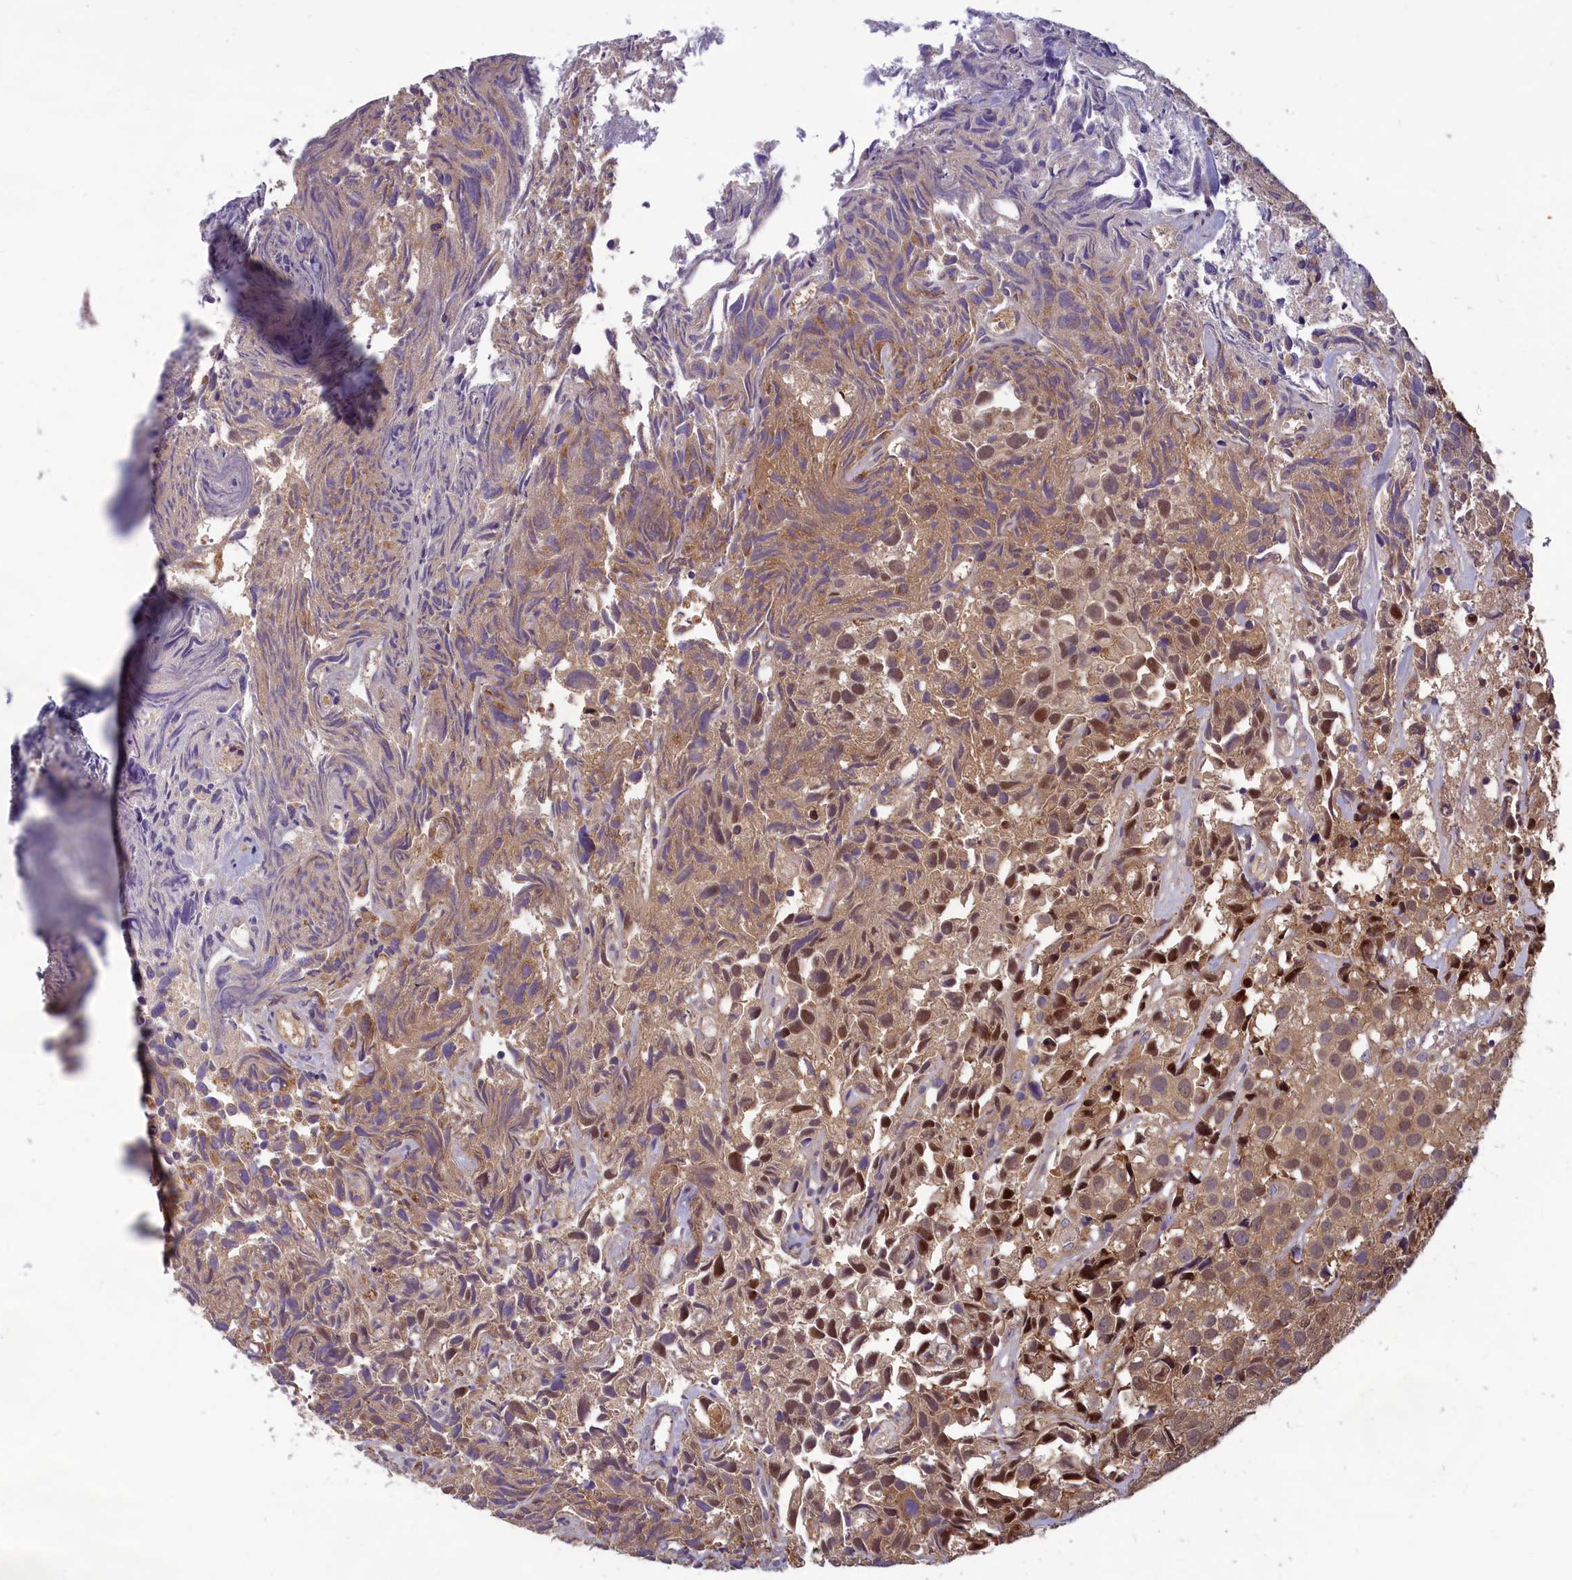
{"staining": {"intensity": "moderate", "quantity": "25%-75%", "location": "cytoplasmic/membranous,nuclear"}, "tissue": "urothelial cancer", "cell_type": "Tumor cells", "image_type": "cancer", "snomed": [{"axis": "morphology", "description": "Urothelial carcinoma, High grade"}, {"axis": "topography", "description": "Urinary bladder"}], "caption": "Urothelial cancer was stained to show a protein in brown. There is medium levels of moderate cytoplasmic/membranous and nuclear staining in approximately 25%-75% of tumor cells. (DAB (3,3'-diaminobenzidine) IHC, brown staining for protein, blue staining for nuclei).", "gene": "CCDC15", "patient": {"sex": "female", "age": 75}}